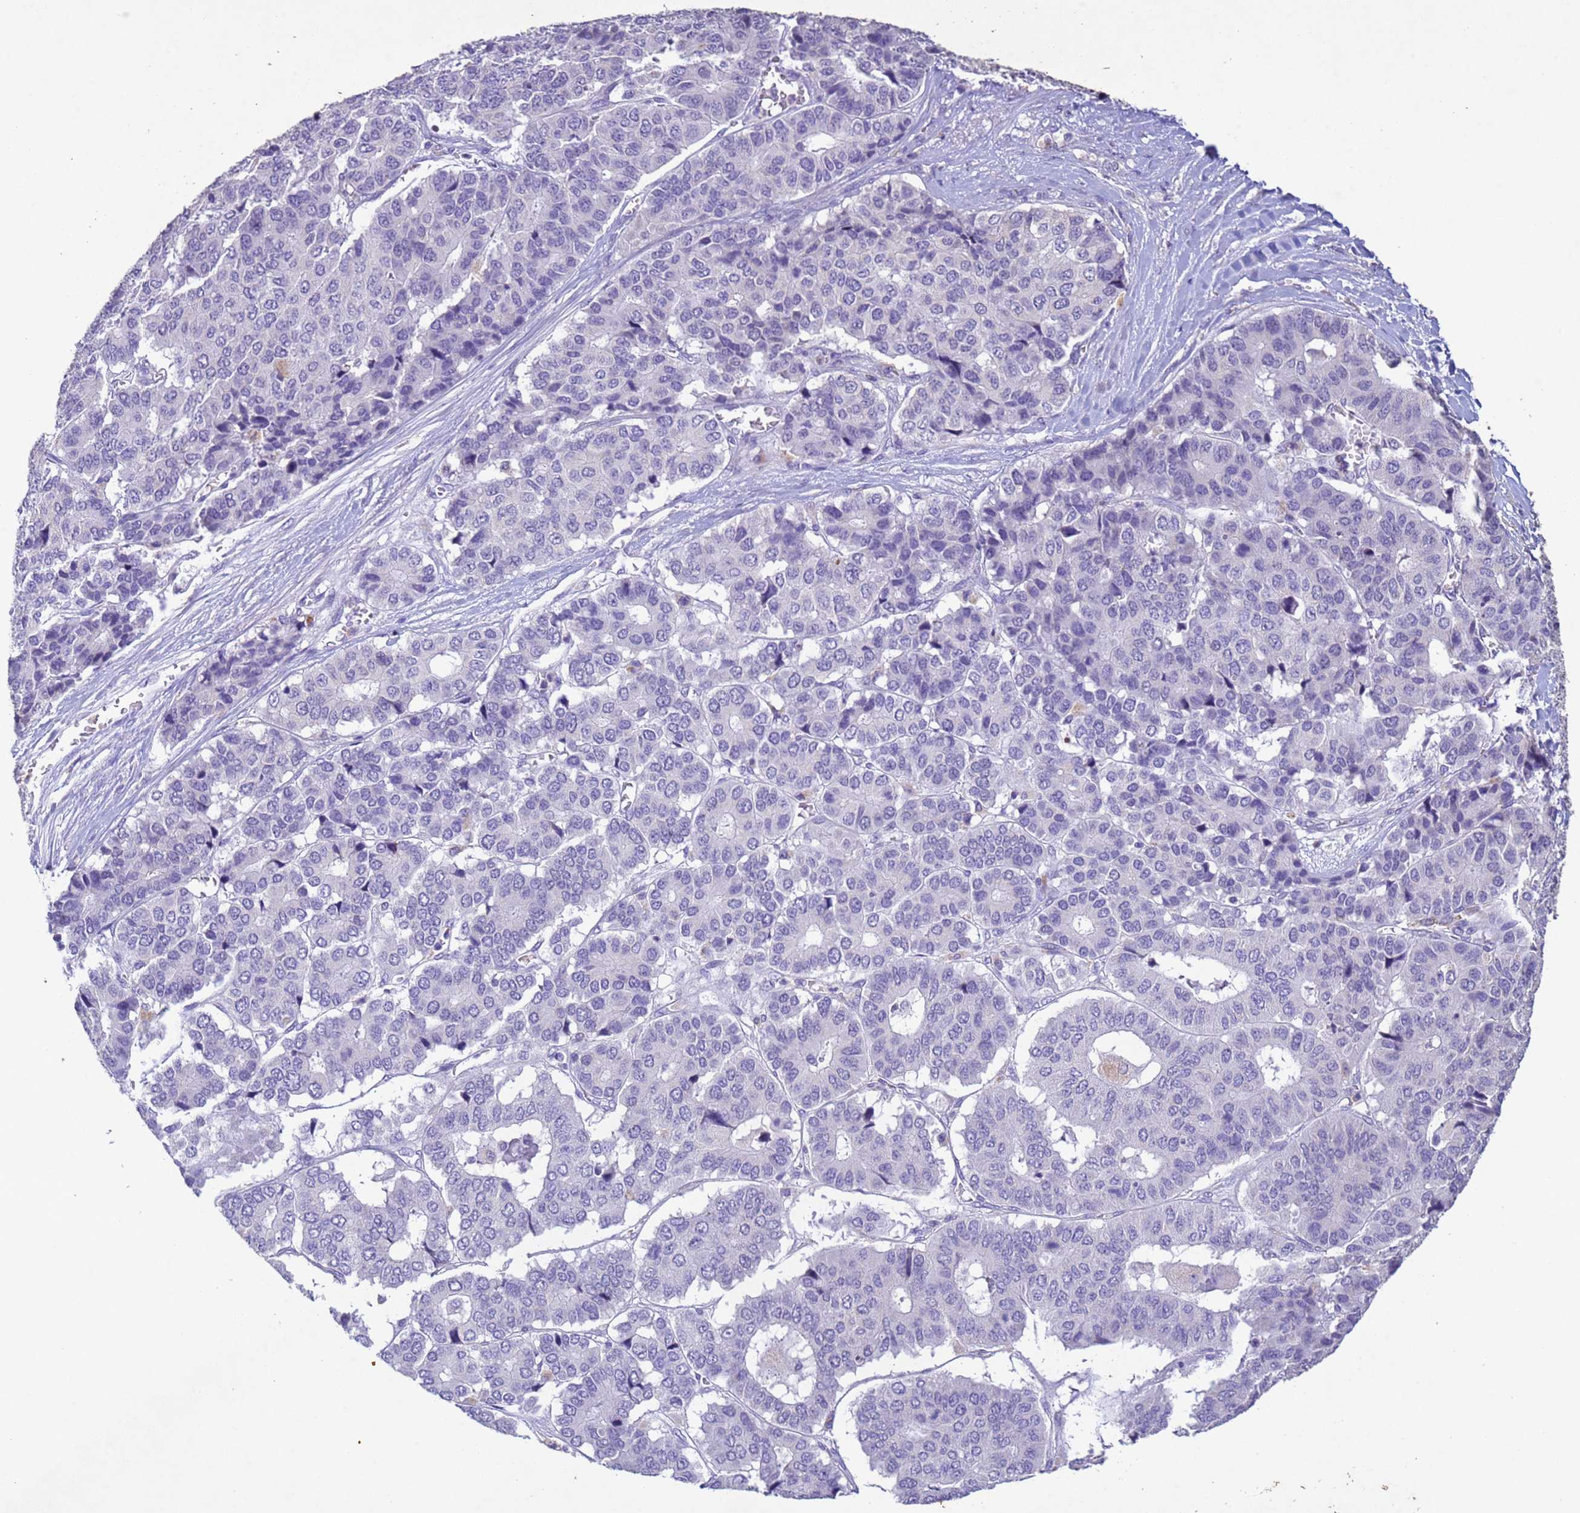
{"staining": {"intensity": "negative", "quantity": "none", "location": "none"}, "tissue": "pancreatic cancer", "cell_type": "Tumor cells", "image_type": "cancer", "snomed": [{"axis": "morphology", "description": "Adenocarcinoma, NOS"}, {"axis": "topography", "description": "Pancreas"}], "caption": "Human adenocarcinoma (pancreatic) stained for a protein using IHC reveals no expression in tumor cells.", "gene": "NLRP11", "patient": {"sex": "male", "age": 50}}